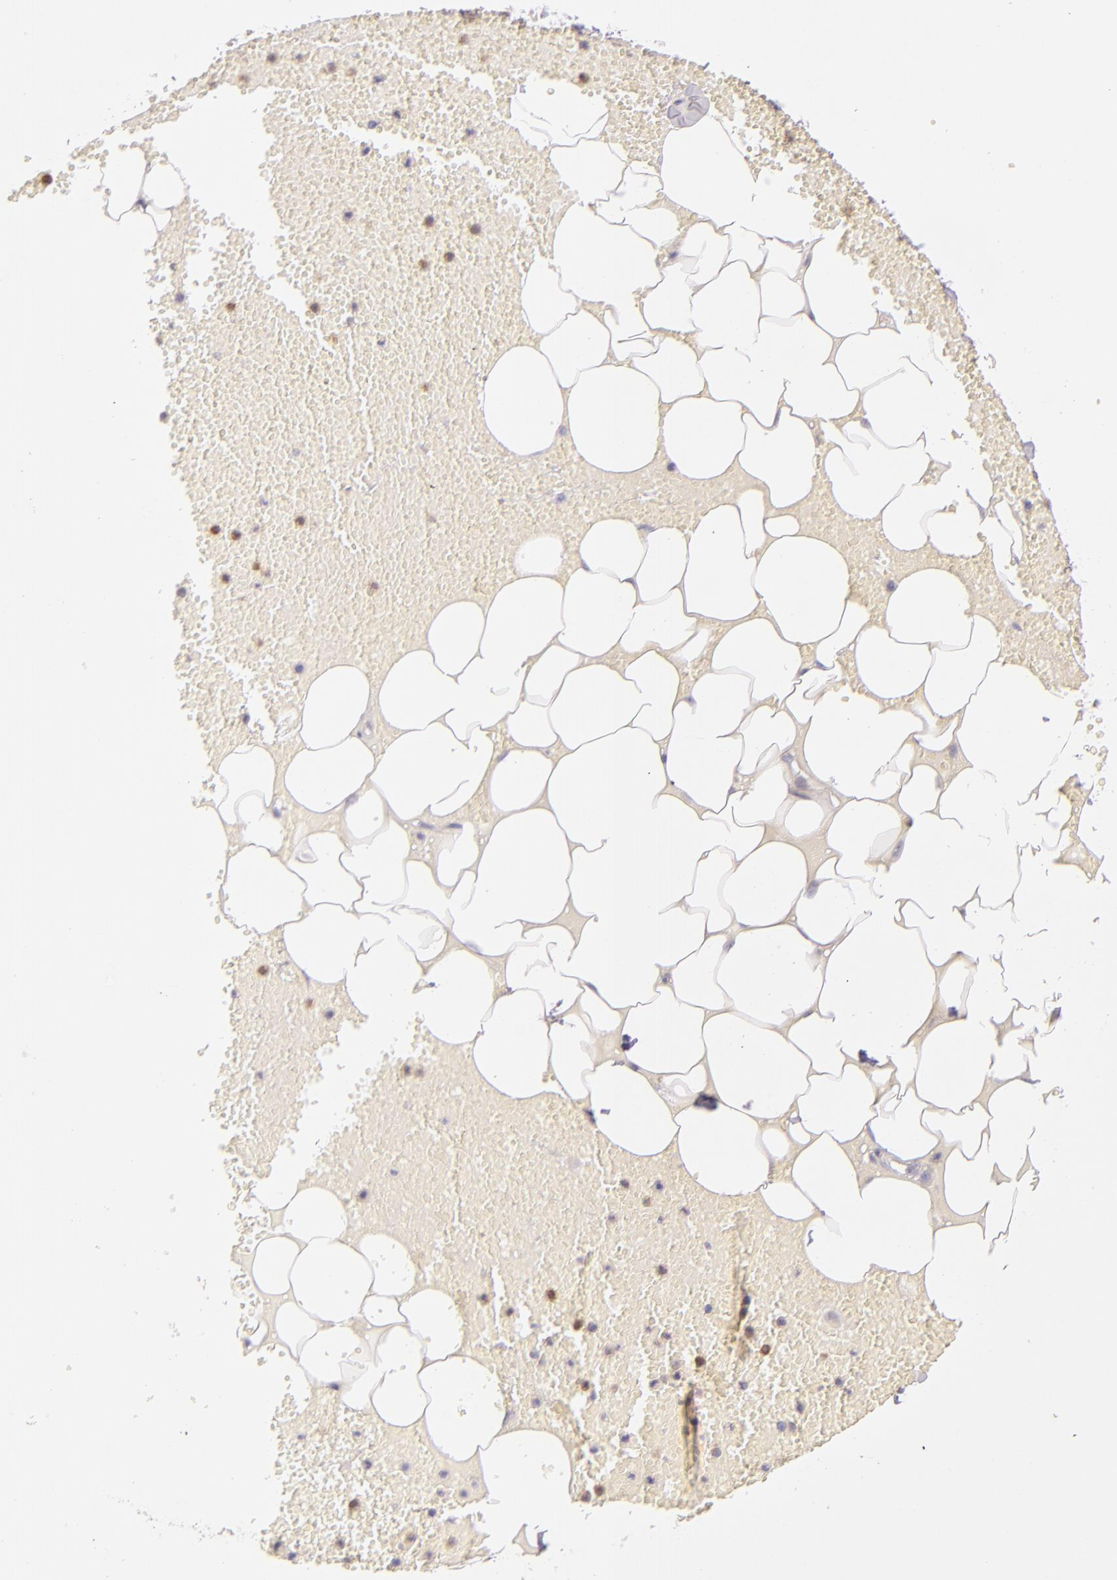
{"staining": {"intensity": "negative", "quantity": "none", "location": "none"}, "tissue": "adipose tissue", "cell_type": "Adipocytes", "image_type": "normal", "snomed": [{"axis": "morphology", "description": "Normal tissue, NOS"}, {"axis": "morphology", "description": "Inflammation, NOS"}, {"axis": "topography", "description": "Lymph node"}, {"axis": "topography", "description": "Peripheral nerve tissue"}], "caption": "Human adipose tissue stained for a protein using immunohistochemistry (IHC) reveals no expression in adipocytes.", "gene": "FAM181A", "patient": {"sex": "male", "age": 52}}